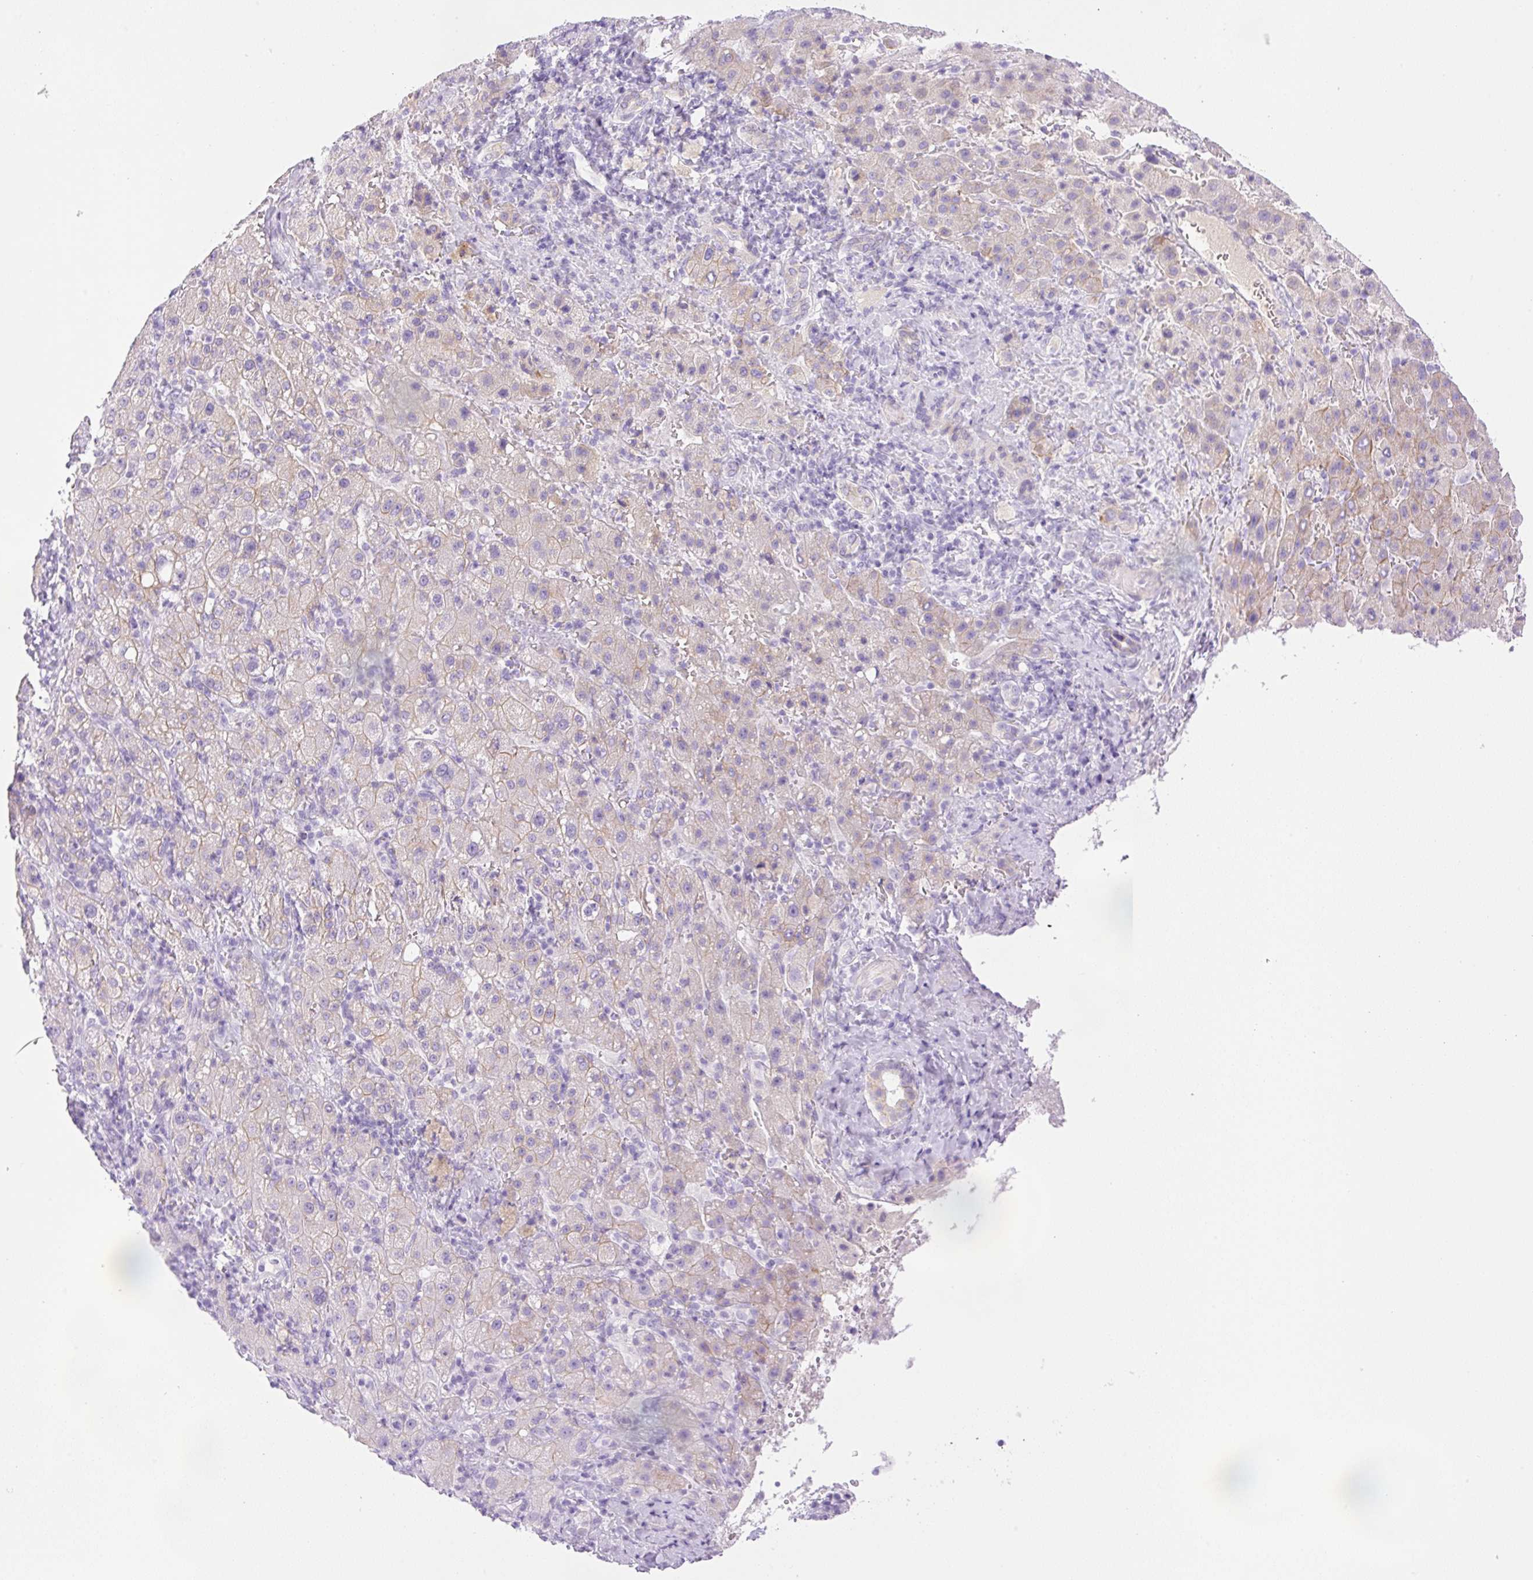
{"staining": {"intensity": "weak", "quantity": "25%-75%", "location": "cytoplasmic/membranous"}, "tissue": "liver cancer", "cell_type": "Tumor cells", "image_type": "cancer", "snomed": [{"axis": "morphology", "description": "Carcinoma, Hepatocellular, NOS"}, {"axis": "topography", "description": "Liver"}], "caption": "Immunohistochemistry (IHC) image of neoplastic tissue: human hepatocellular carcinoma (liver) stained using IHC demonstrates low levels of weak protein expression localized specifically in the cytoplasmic/membranous of tumor cells, appearing as a cytoplasmic/membranous brown color.", "gene": "PALM3", "patient": {"sex": "female", "age": 58}}